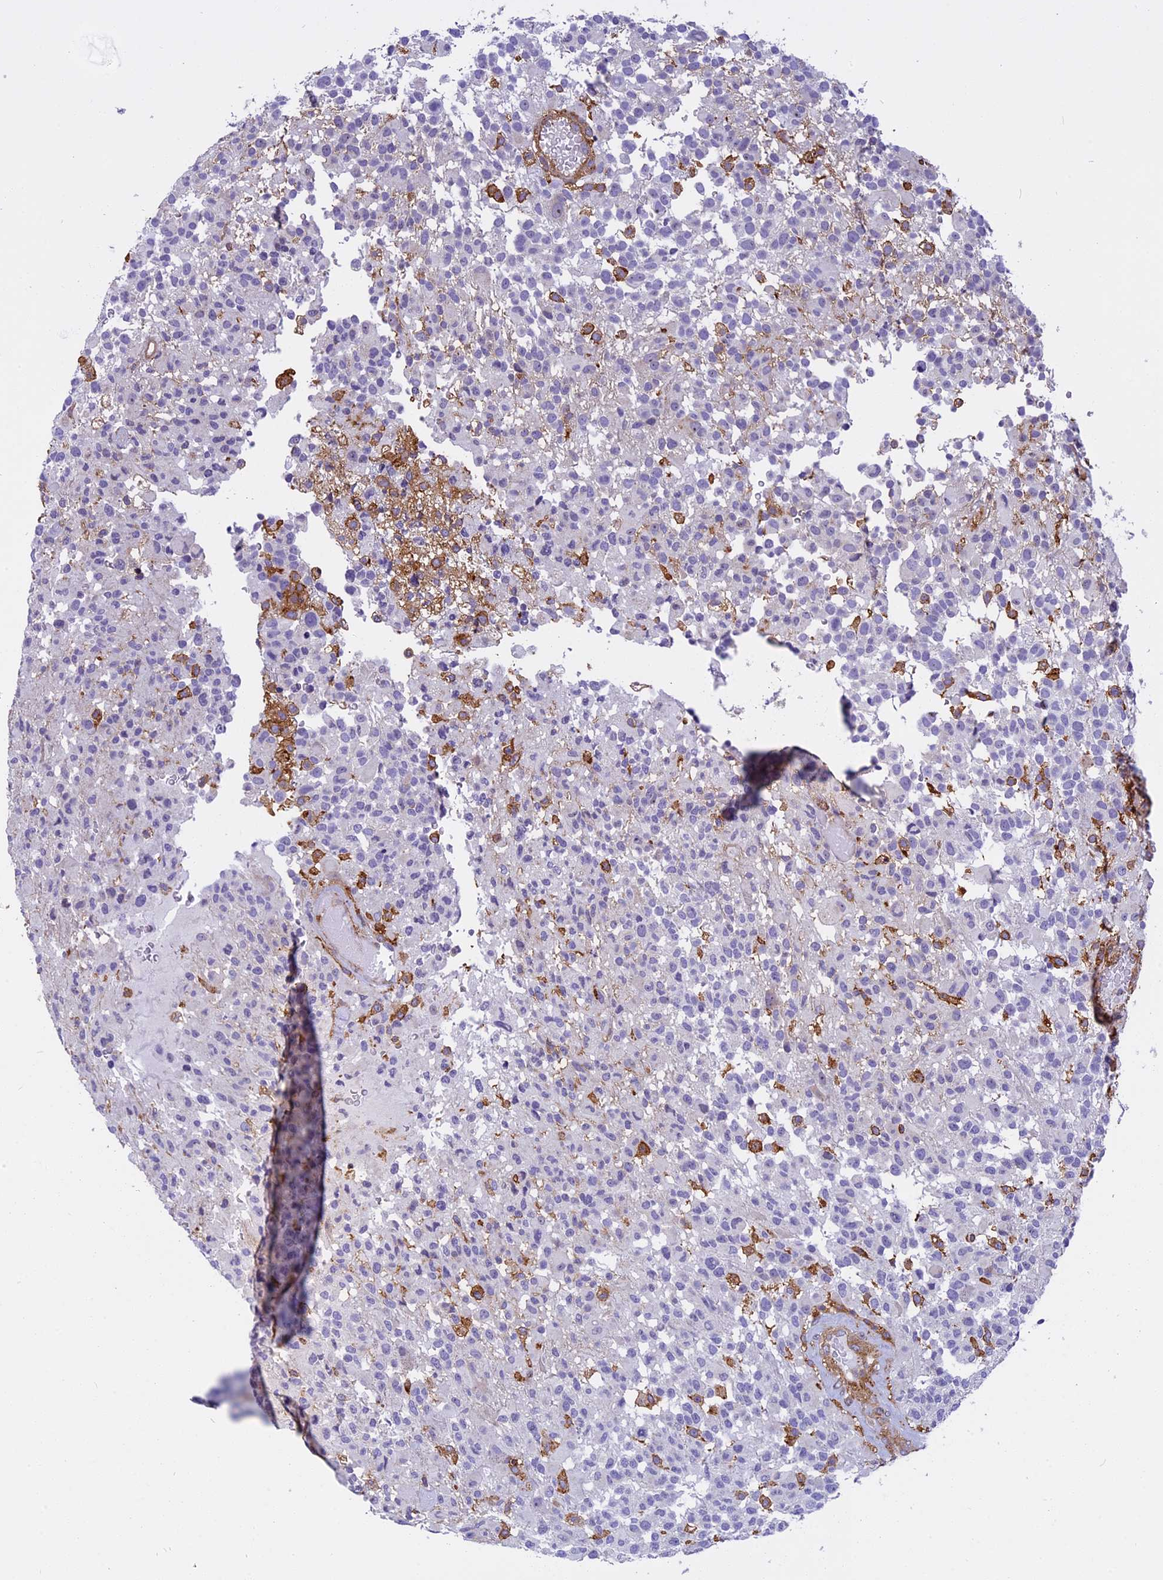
{"staining": {"intensity": "negative", "quantity": "none", "location": "none"}, "tissue": "glioma", "cell_type": "Tumor cells", "image_type": "cancer", "snomed": [{"axis": "morphology", "description": "Glioma, malignant, High grade"}, {"axis": "morphology", "description": "Glioblastoma, NOS"}, {"axis": "topography", "description": "Brain"}], "caption": "Malignant glioma (high-grade) was stained to show a protein in brown. There is no significant expression in tumor cells.", "gene": "EHBP1L1", "patient": {"sex": "male", "age": 60}}